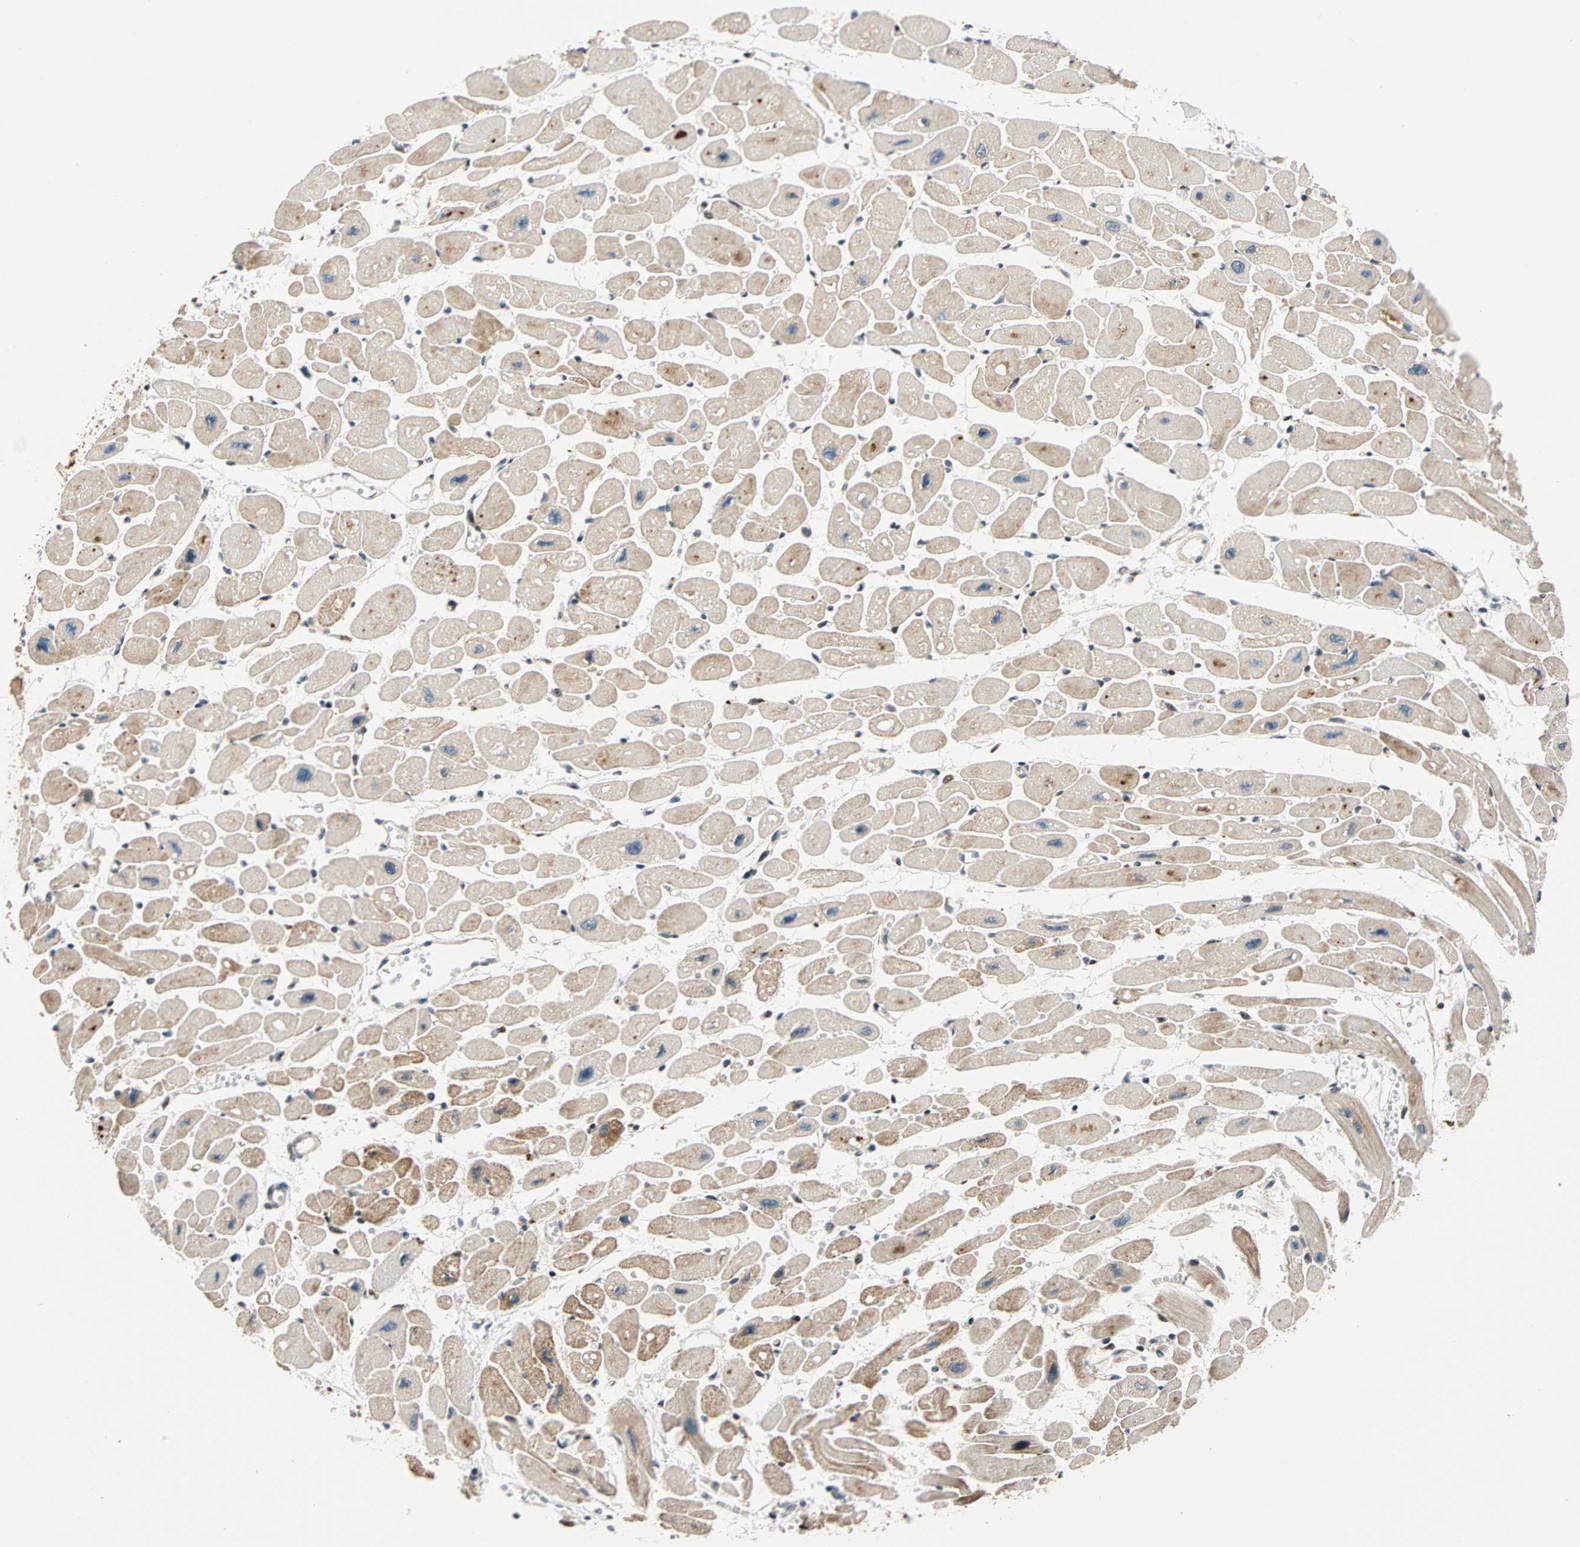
{"staining": {"intensity": "moderate", "quantity": ">75%", "location": "cytoplasmic/membranous"}, "tissue": "heart muscle", "cell_type": "Cardiomyocytes", "image_type": "normal", "snomed": [{"axis": "morphology", "description": "Normal tissue, NOS"}, {"axis": "topography", "description": "Heart"}], "caption": "There is medium levels of moderate cytoplasmic/membranous positivity in cardiomyocytes of unremarkable heart muscle, as demonstrated by immunohistochemical staining (brown color).", "gene": "HECW1", "patient": {"sex": "female", "age": 54}}